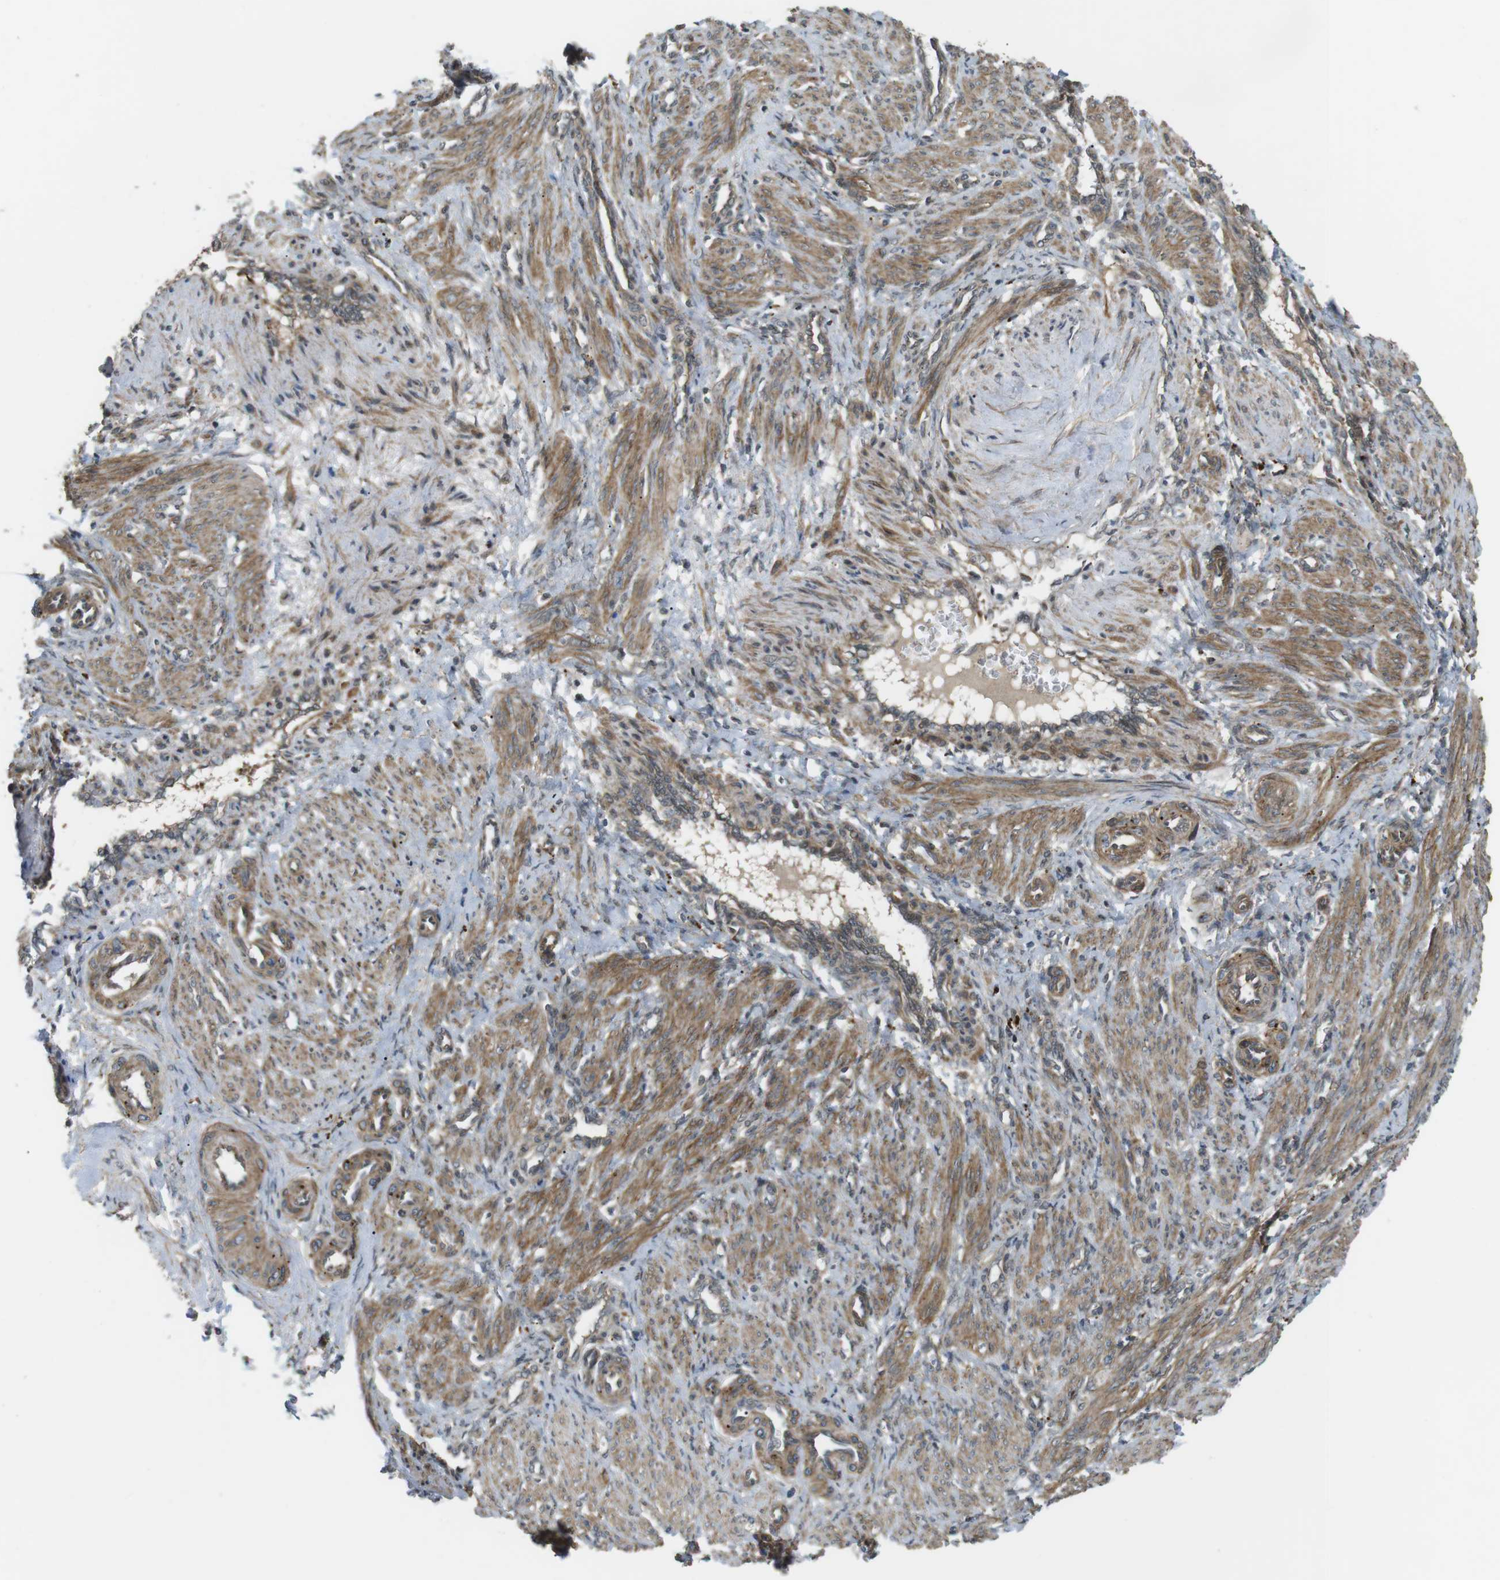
{"staining": {"intensity": "moderate", "quantity": ">75%", "location": "cytoplasmic/membranous"}, "tissue": "smooth muscle", "cell_type": "Smooth muscle cells", "image_type": "normal", "snomed": [{"axis": "morphology", "description": "Normal tissue, NOS"}, {"axis": "topography", "description": "Endometrium"}], "caption": "IHC micrograph of unremarkable smooth muscle: human smooth muscle stained using immunohistochemistry (IHC) exhibits medium levels of moderate protein expression localized specifically in the cytoplasmic/membranous of smooth muscle cells, appearing as a cytoplasmic/membranous brown color.", "gene": "KANK2", "patient": {"sex": "female", "age": 33}}